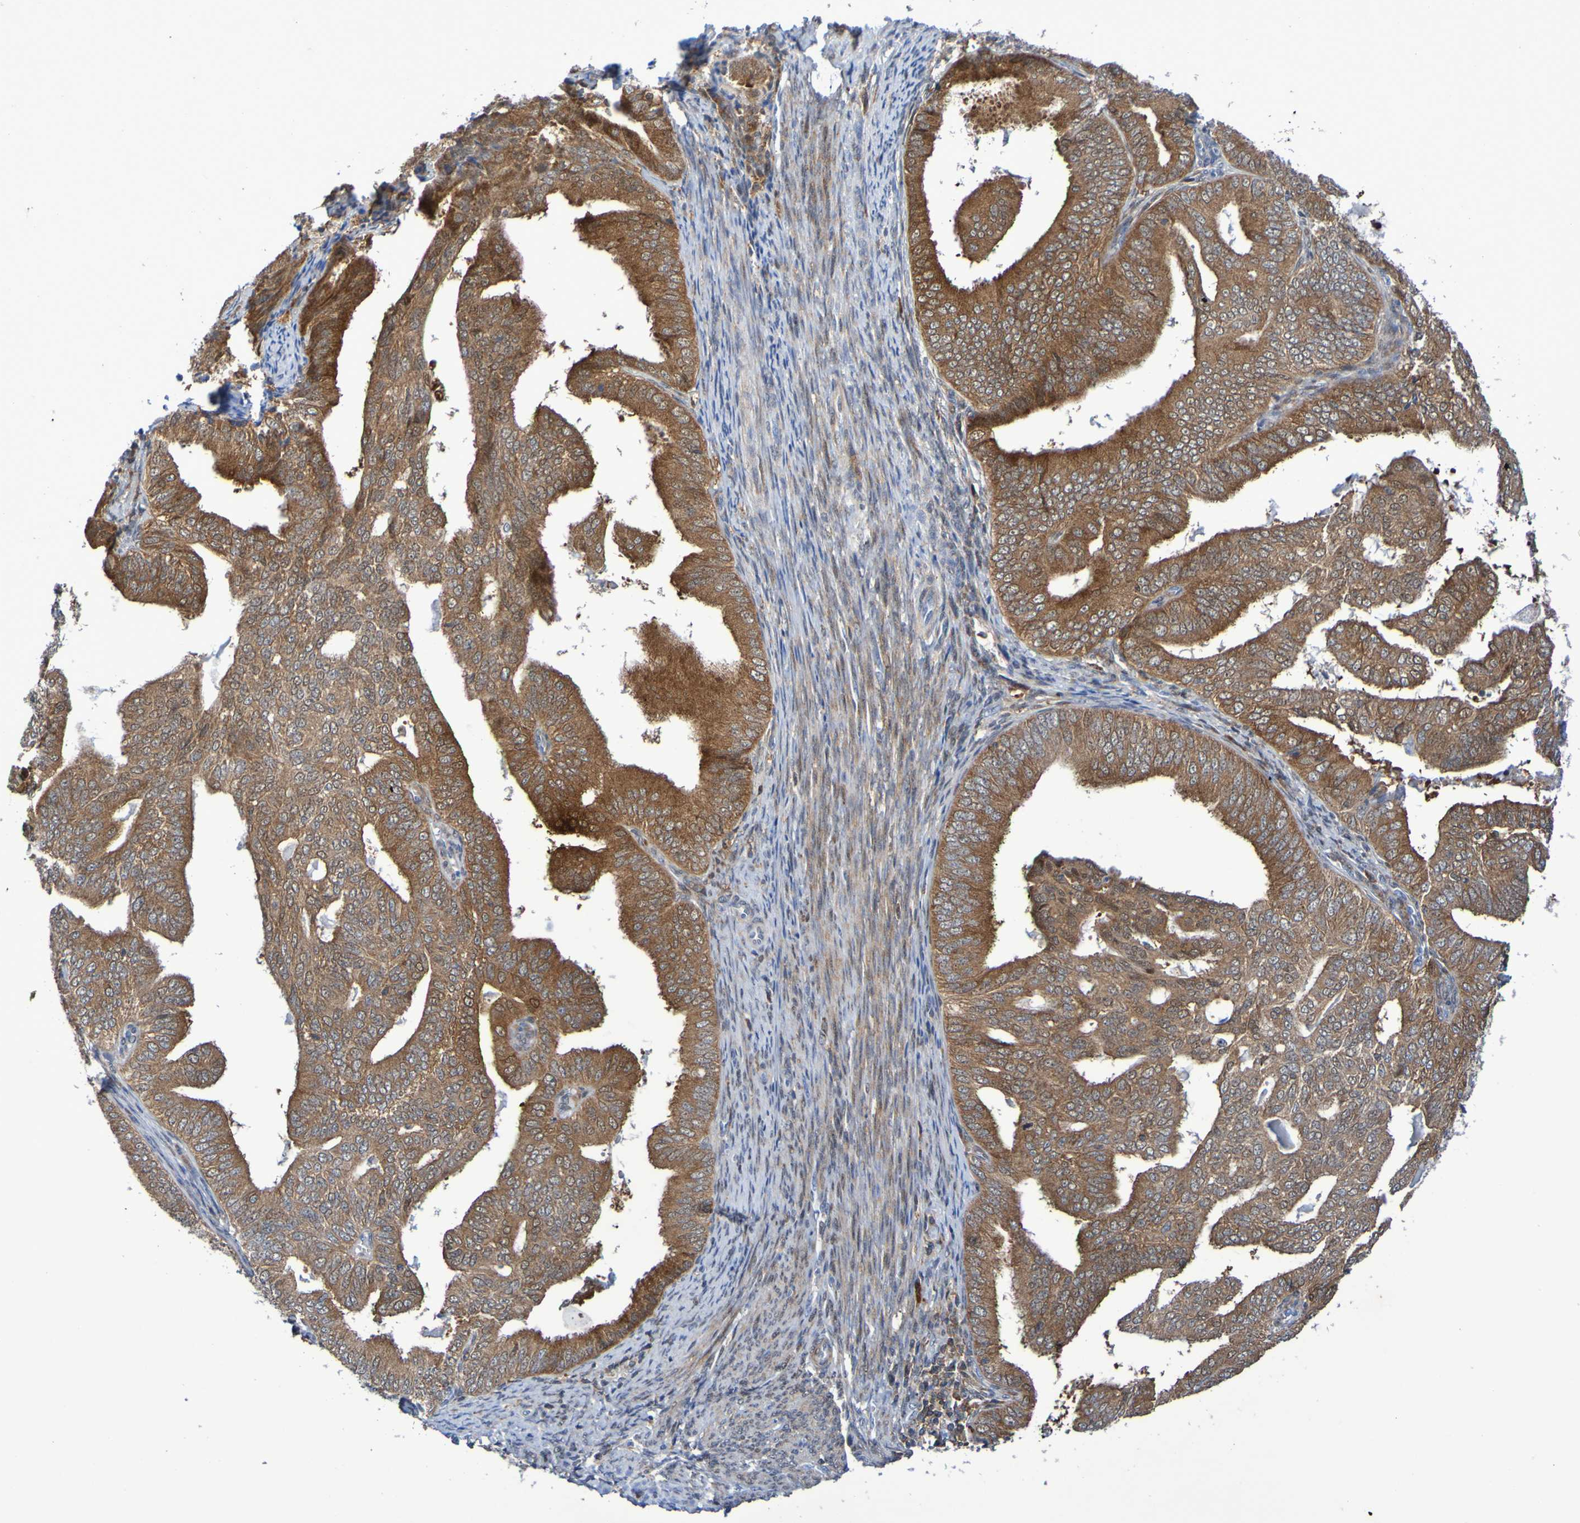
{"staining": {"intensity": "moderate", "quantity": ">75%", "location": "cytoplasmic/membranous"}, "tissue": "endometrial cancer", "cell_type": "Tumor cells", "image_type": "cancer", "snomed": [{"axis": "morphology", "description": "Adenocarcinoma, NOS"}, {"axis": "topography", "description": "Endometrium"}], "caption": "Immunohistochemistry (IHC) of endometrial cancer (adenocarcinoma) shows medium levels of moderate cytoplasmic/membranous expression in about >75% of tumor cells.", "gene": "ATIC", "patient": {"sex": "female", "age": 58}}